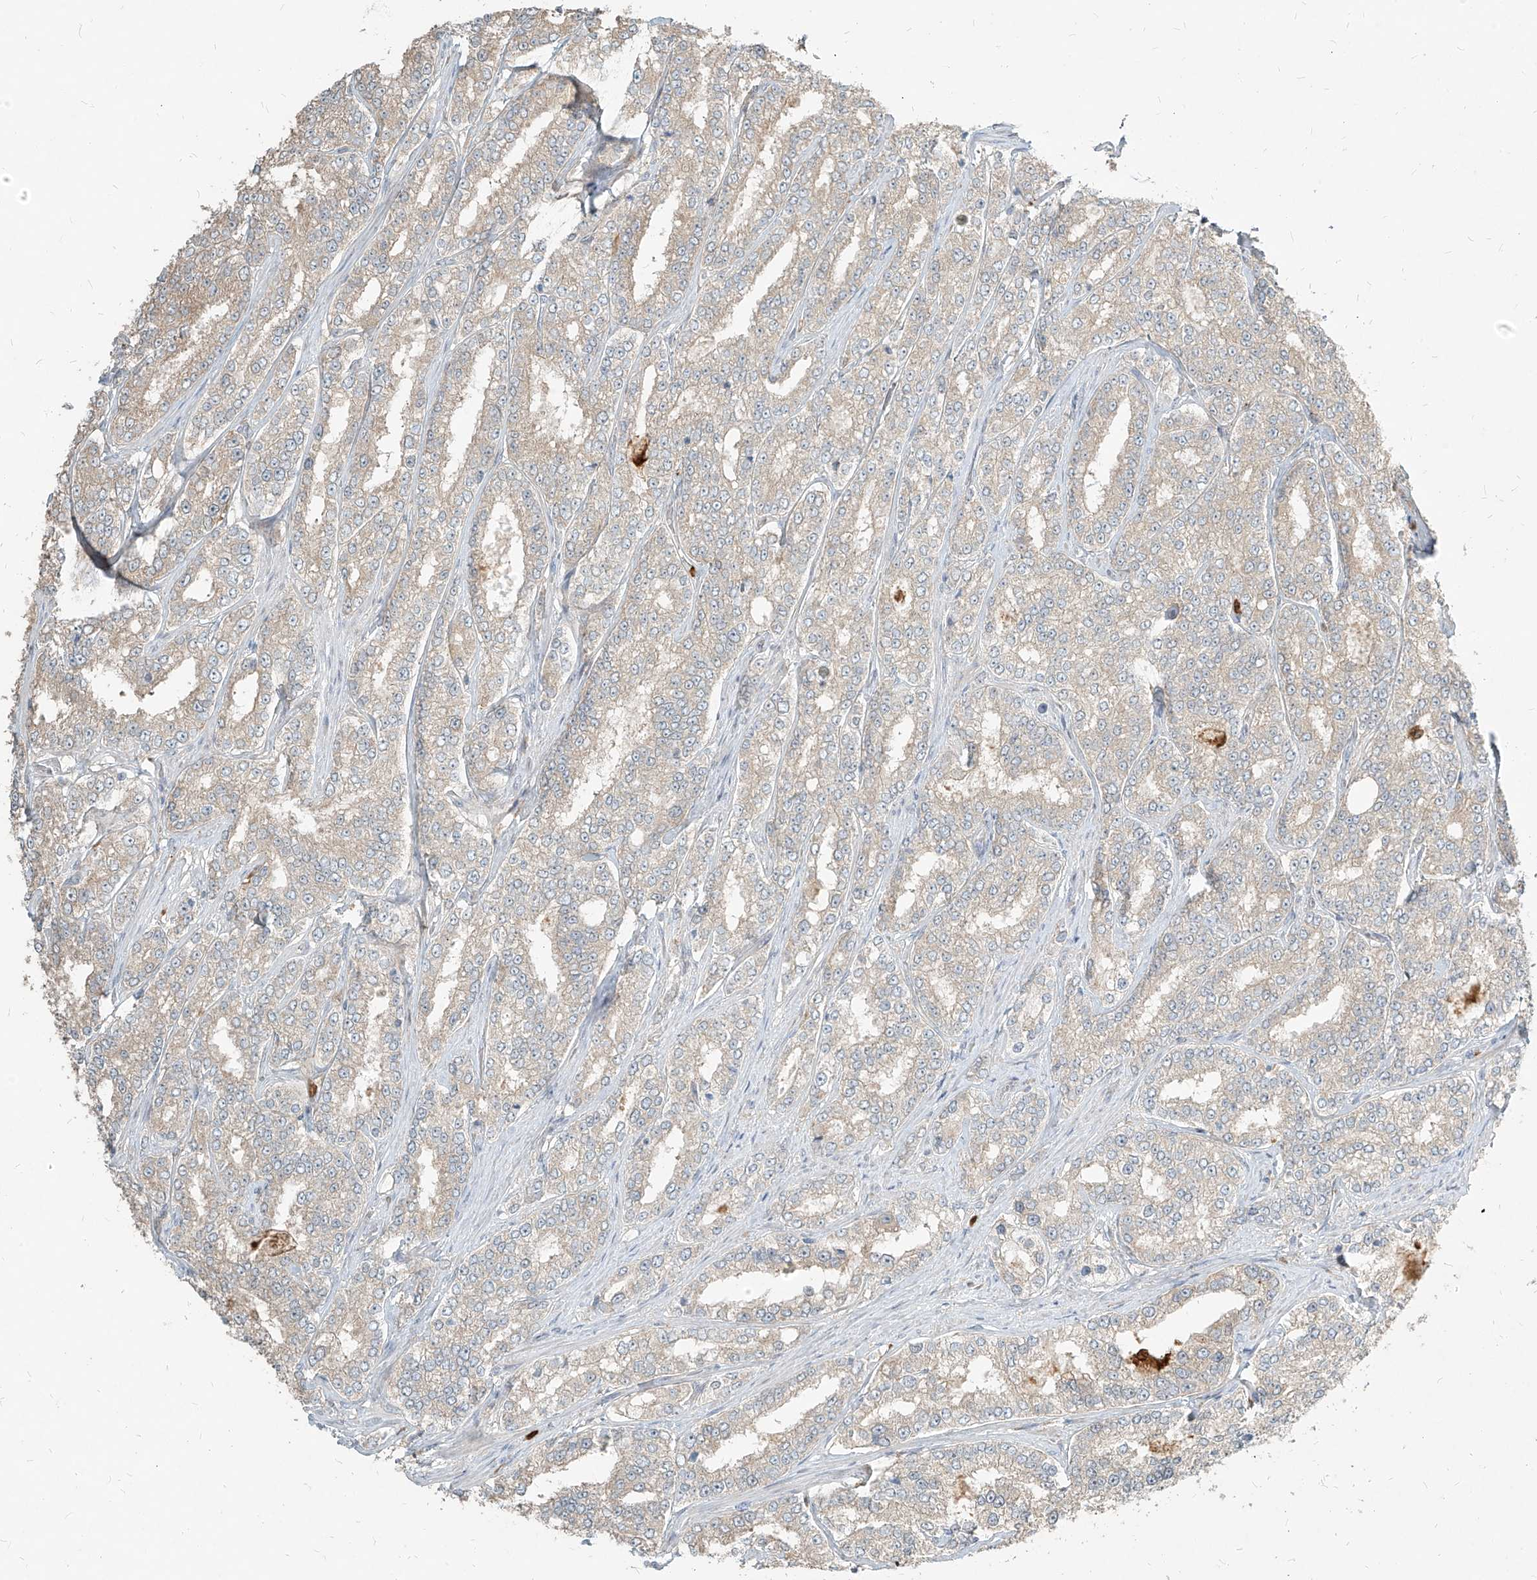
{"staining": {"intensity": "weak", "quantity": "<25%", "location": "cytoplasmic/membranous"}, "tissue": "prostate cancer", "cell_type": "Tumor cells", "image_type": "cancer", "snomed": [{"axis": "morphology", "description": "Normal tissue, NOS"}, {"axis": "morphology", "description": "Adenocarcinoma, High grade"}, {"axis": "topography", "description": "Prostate"}], "caption": "Human prostate cancer (adenocarcinoma (high-grade)) stained for a protein using immunohistochemistry reveals no staining in tumor cells.", "gene": "PGD", "patient": {"sex": "male", "age": 83}}